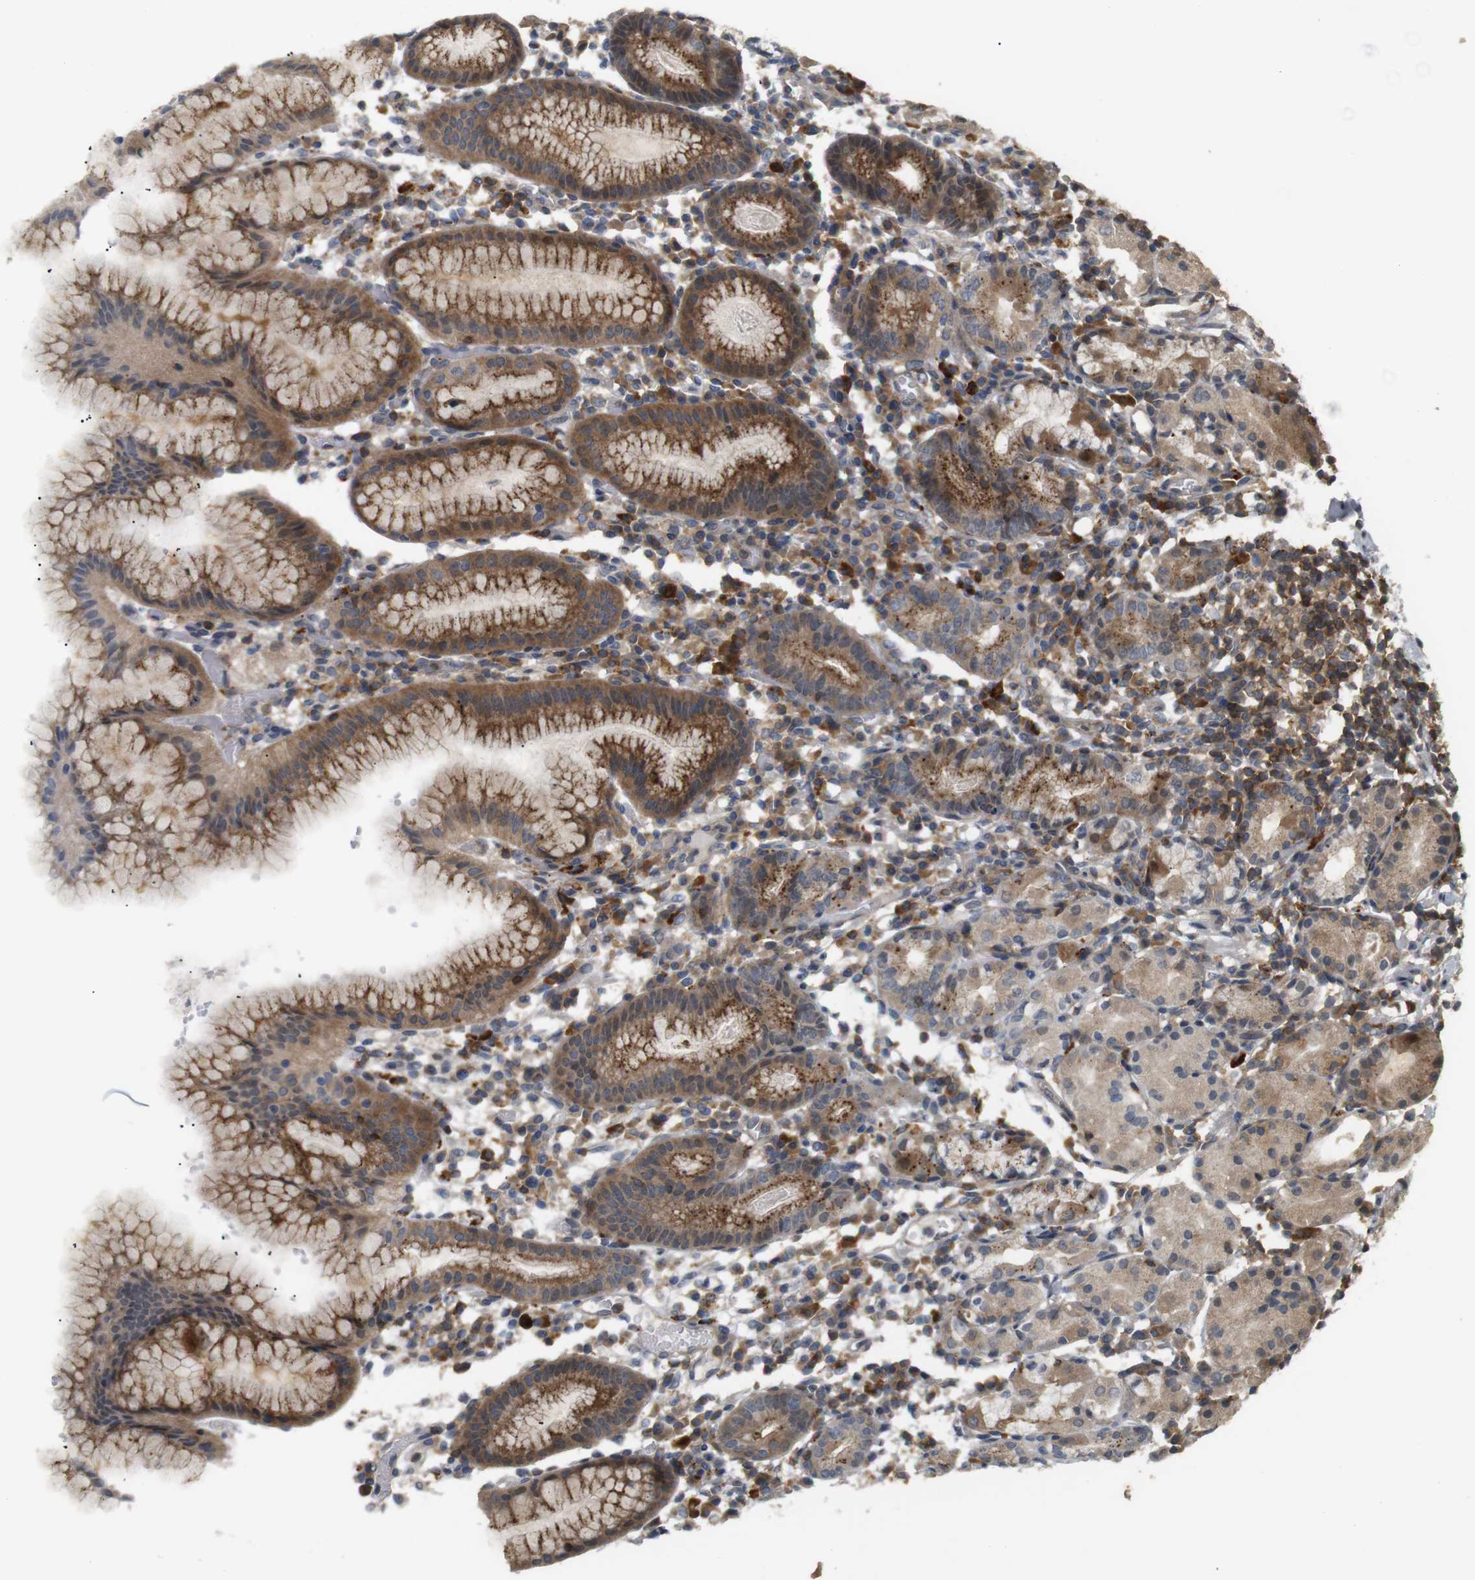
{"staining": {"intensity": "strong", "quantity": "25%-75%", "location": "cytoplasmic/membranous"}, "tissue": "stomach", "cell_type": "Glandular cells", "image_type": "normal", "snomed": [{"axis": "morphology", "description": "Normal tissue, NOS"}, {"axis": "topography", "description": "Stomach"}, {"axis": "topography", "description": "Stomach, lower"}], "caption": "Protein staining demonstrates strong cytoplasmic/membranous staining in approximately 25%-75% of glandular cells in unremarkable stomach.", "gene": "KSR1", "patient": {"sex": "female", "age": 75}}